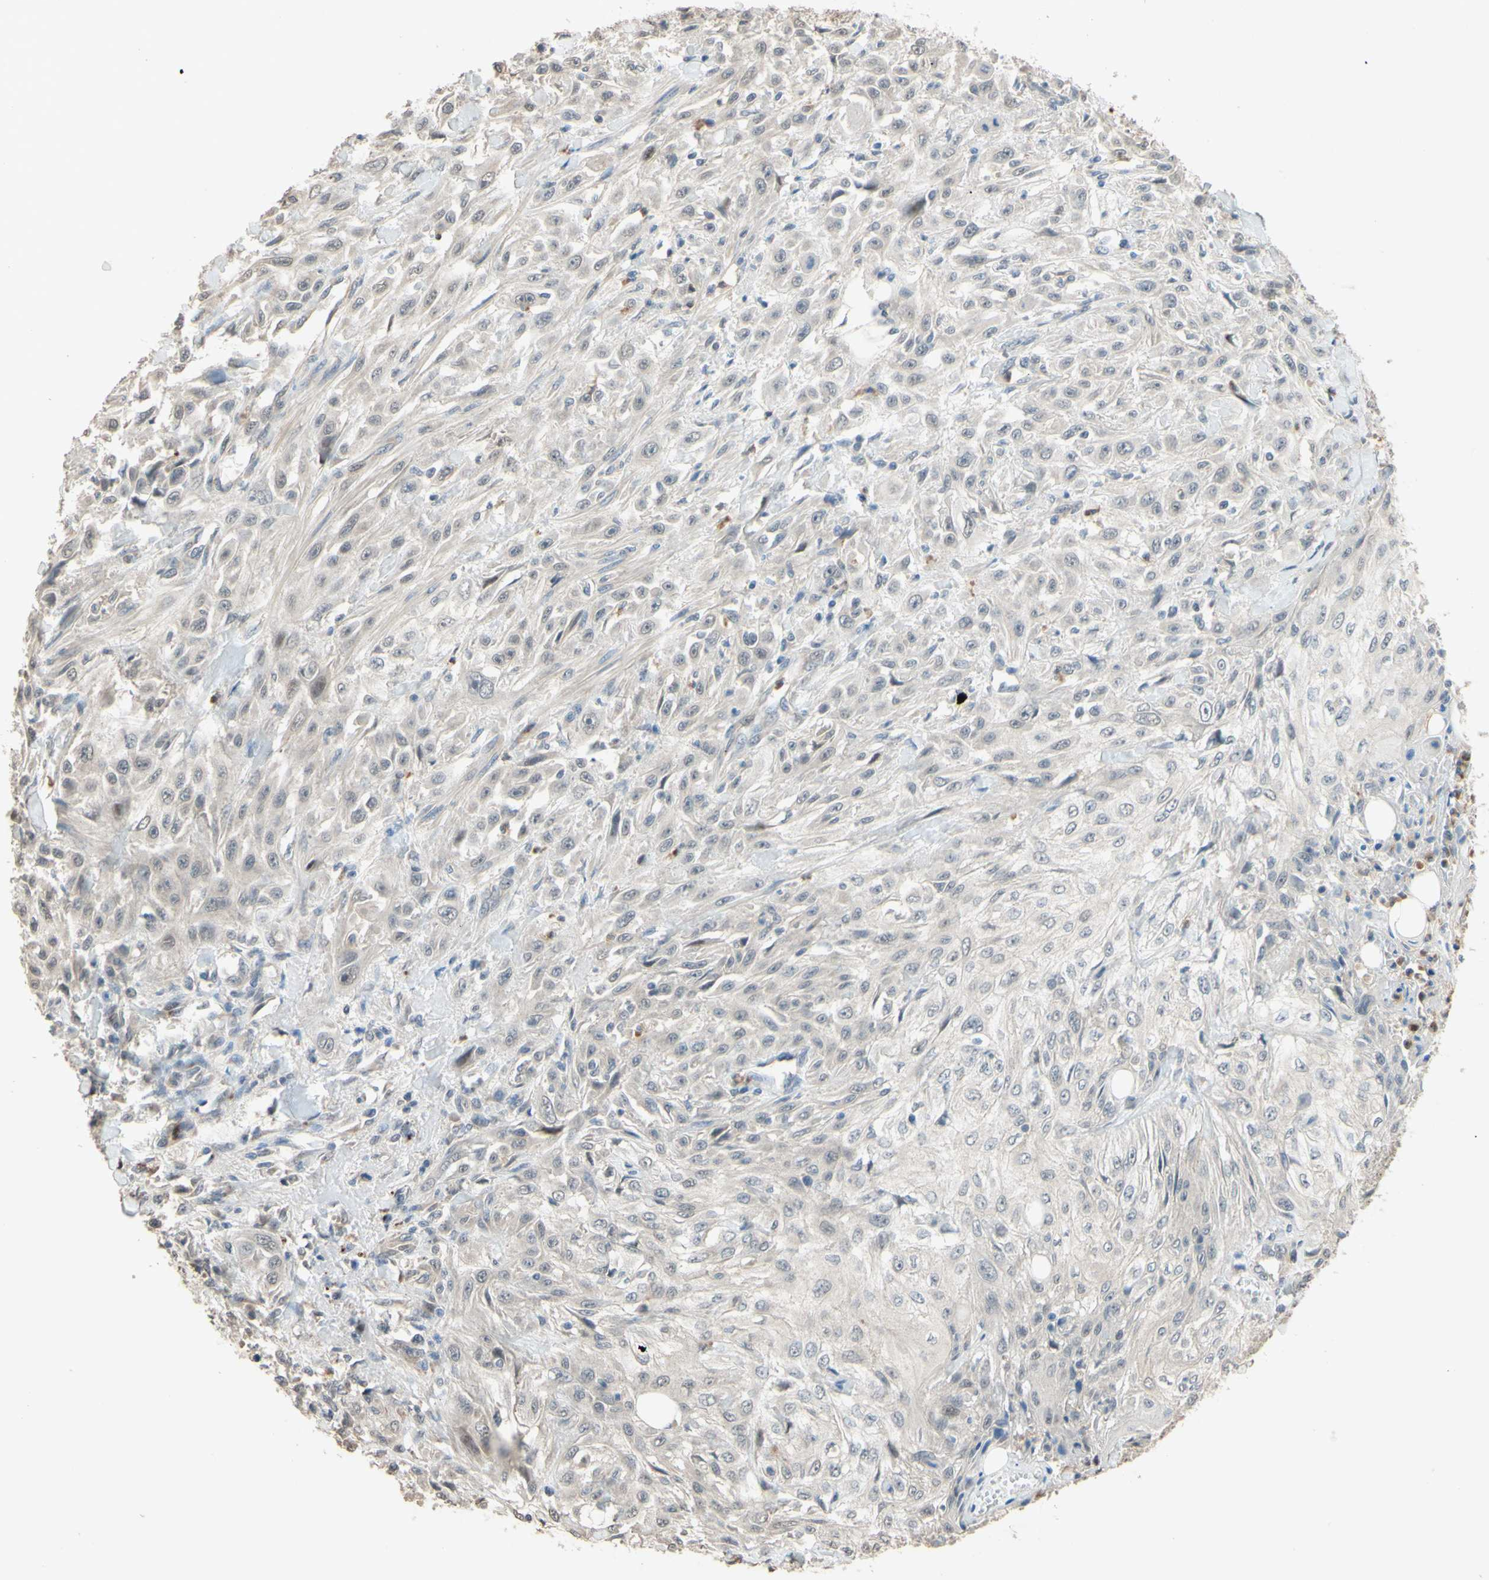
{"staining": {"intensity": "negative", "quantity": "none", "location": "none"}, "tissue": "skin cancer", "cell_type": "Tumor cells", "image_type": "cancer", "snomed": [{"axis": "morphology", "description": "Squamous cell carcinoma, NOS"}, {"axis": "topography", "description": "Skin"}], "caption": "Skin cancer (squamous cell carcinoma) was stained to show a protein in brown. There is no significant staining in tumor cells. The staining is performed using DAB (3,3'-diaminobenzidine) brown chromogen with nuclei counter-stained in using hematoxylin.", "gene": "SMIM19", "patient": {"sex": "male", "age": 75}}